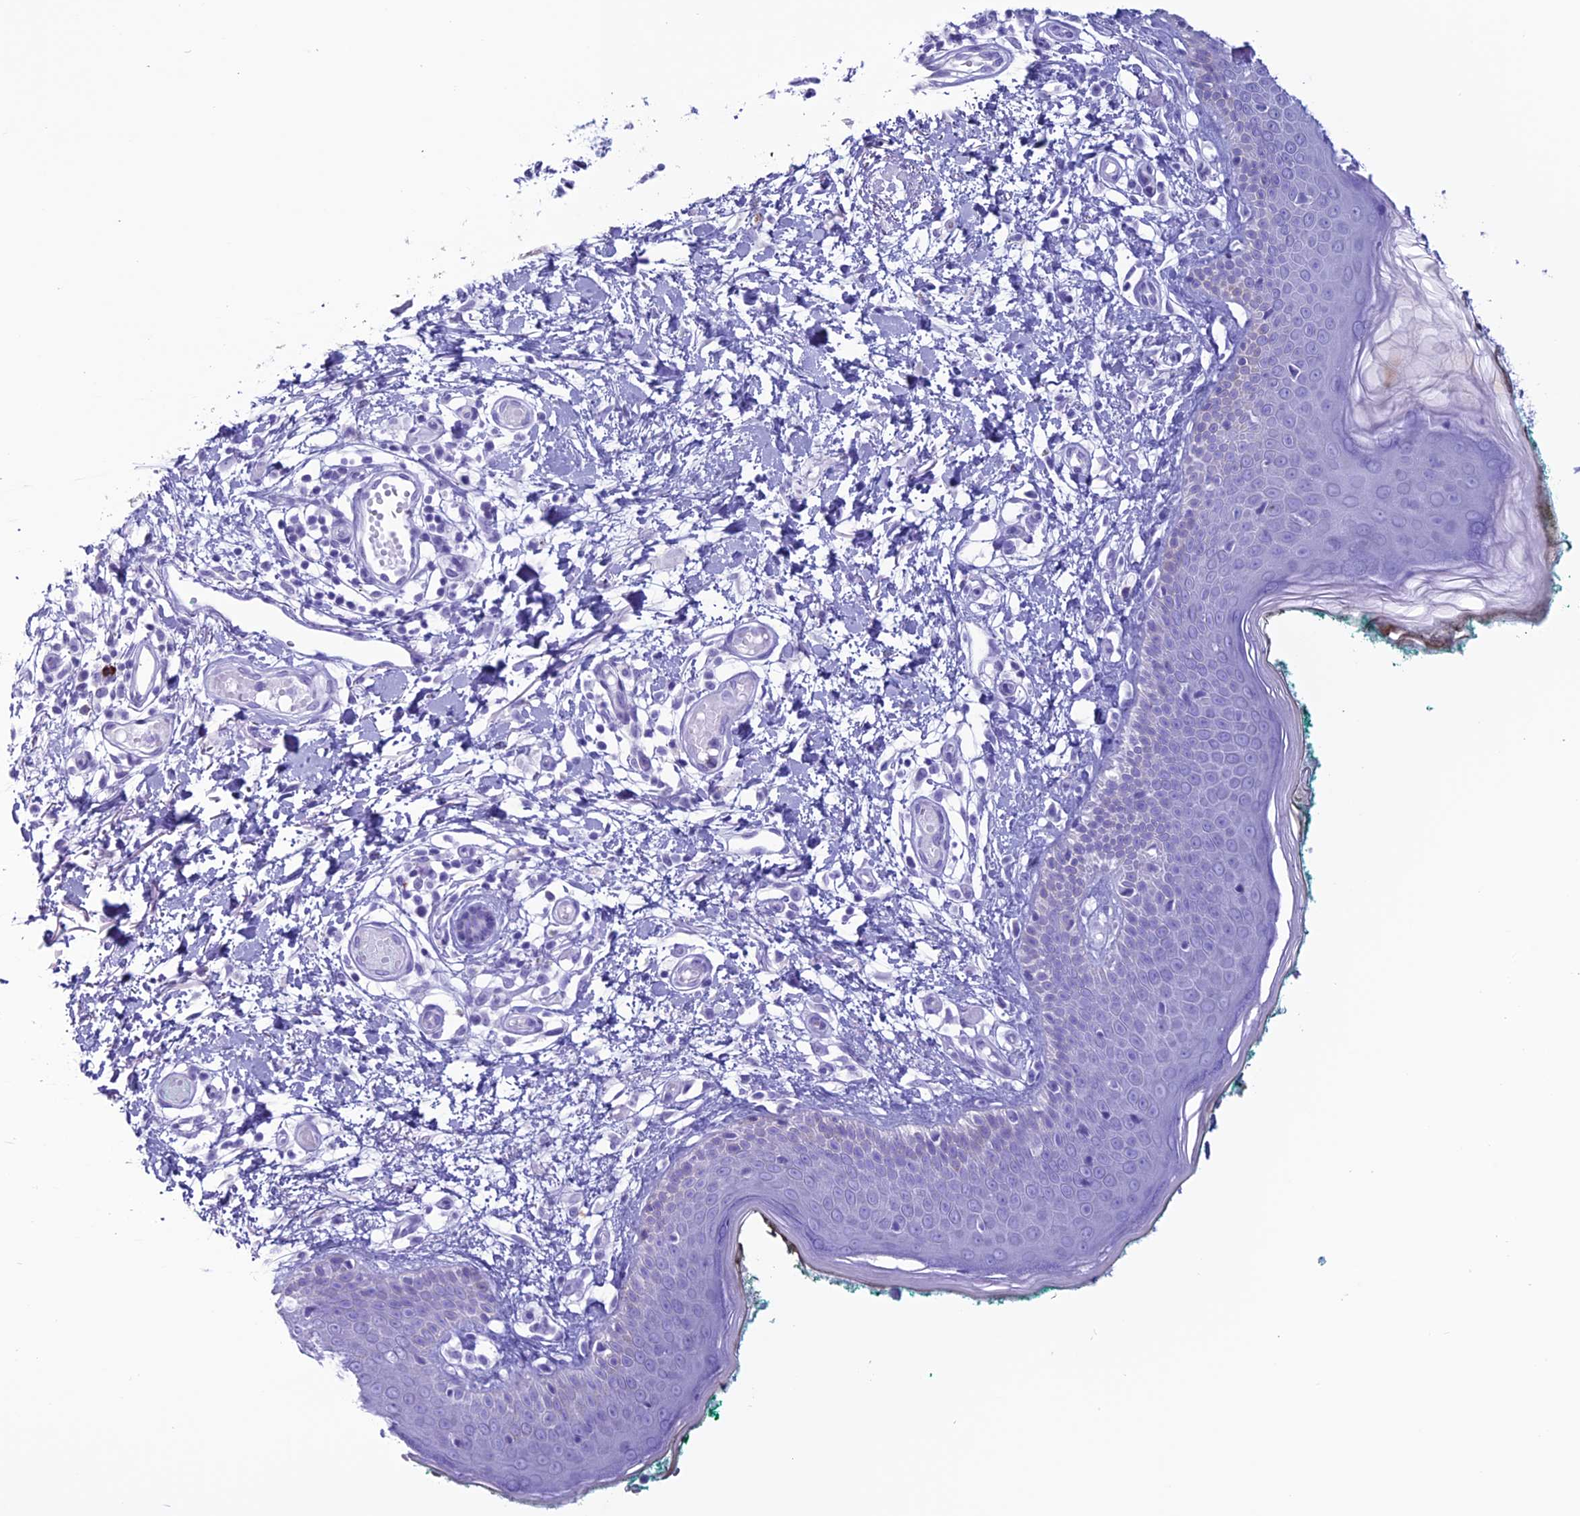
{"staining": {"intensity": "negative", "quantity": "none", "location": "none"}, "tissue": "skin", "cell_type": "Fibroblasts", "image_type": "normal", "snomed": [{"axis": "morphology", "description": "Normal tissue, NOS"}, {"axis": "morphology", "description": "Malignant melanoma, NOS"}, {"axis": "topography", "description": "Skin"}], "caption": "Photomicrograph shows no protein expression in fibroblasts of unremarkable skin.", "gene": "MZB1", "patient": {"sex": "male", "age": 62}}